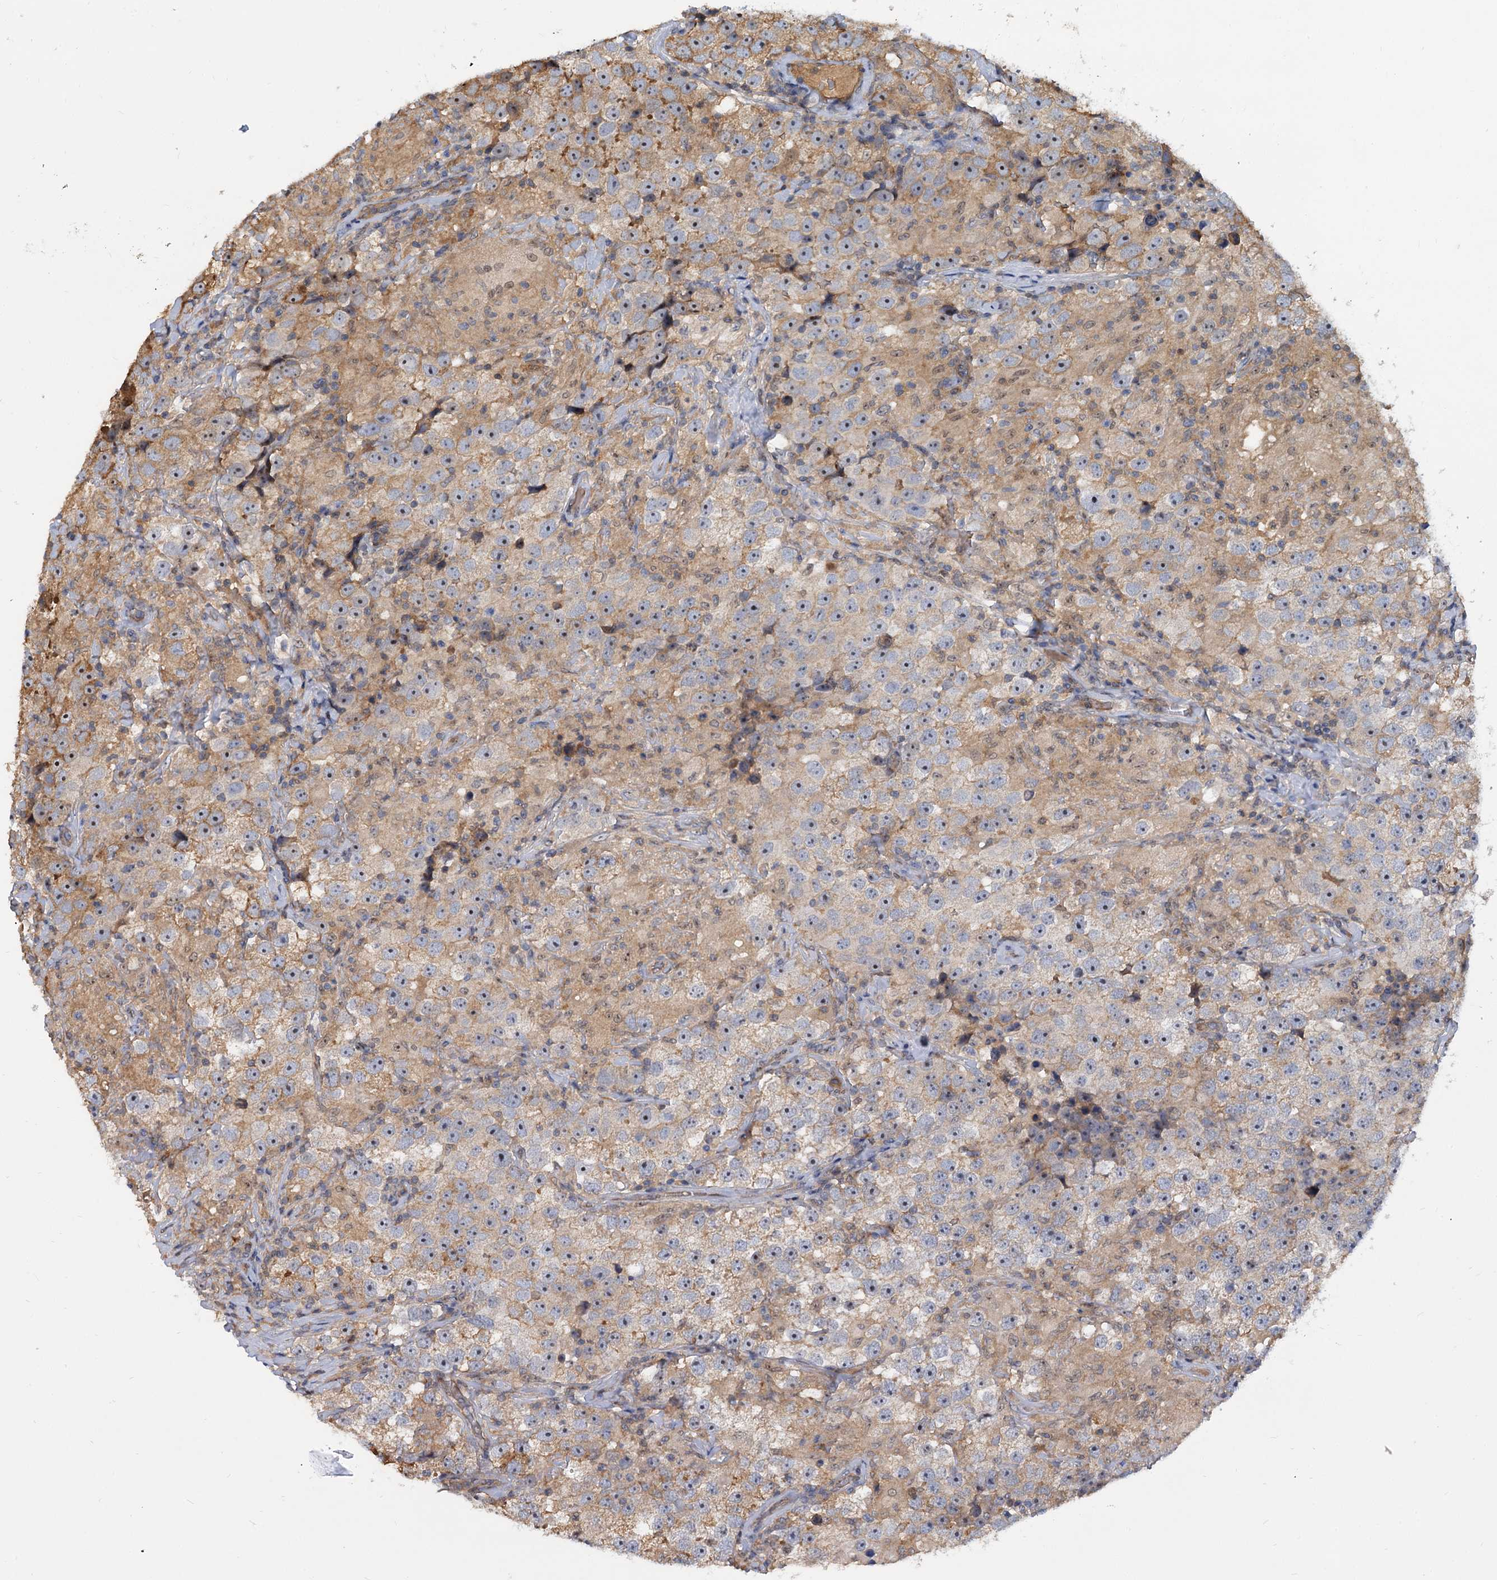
{"staining": {"intensity": "moderate", "quantity": "25%-75%", "location": "cytoplasmic/membranous,nuclear"}, "tissue": "testis cancer", "cell_type": "Tumor cells", "image_type": "cancer", "snomed": [{"axis": "morphology", "description": "Seminoma, NOS"}, {"axis": "topography", "description": "Testis"}], "caption": "This micrograph displays testis seminoma stained with IHC to label a protein in brown. The cytoplasmic/membranous and nuclear of tumor cells show moderate positivity for the protein. Nuclei are counter-stained blue.", "gene": "SNX15", "patient": {"sex": "male", "age": 46}}